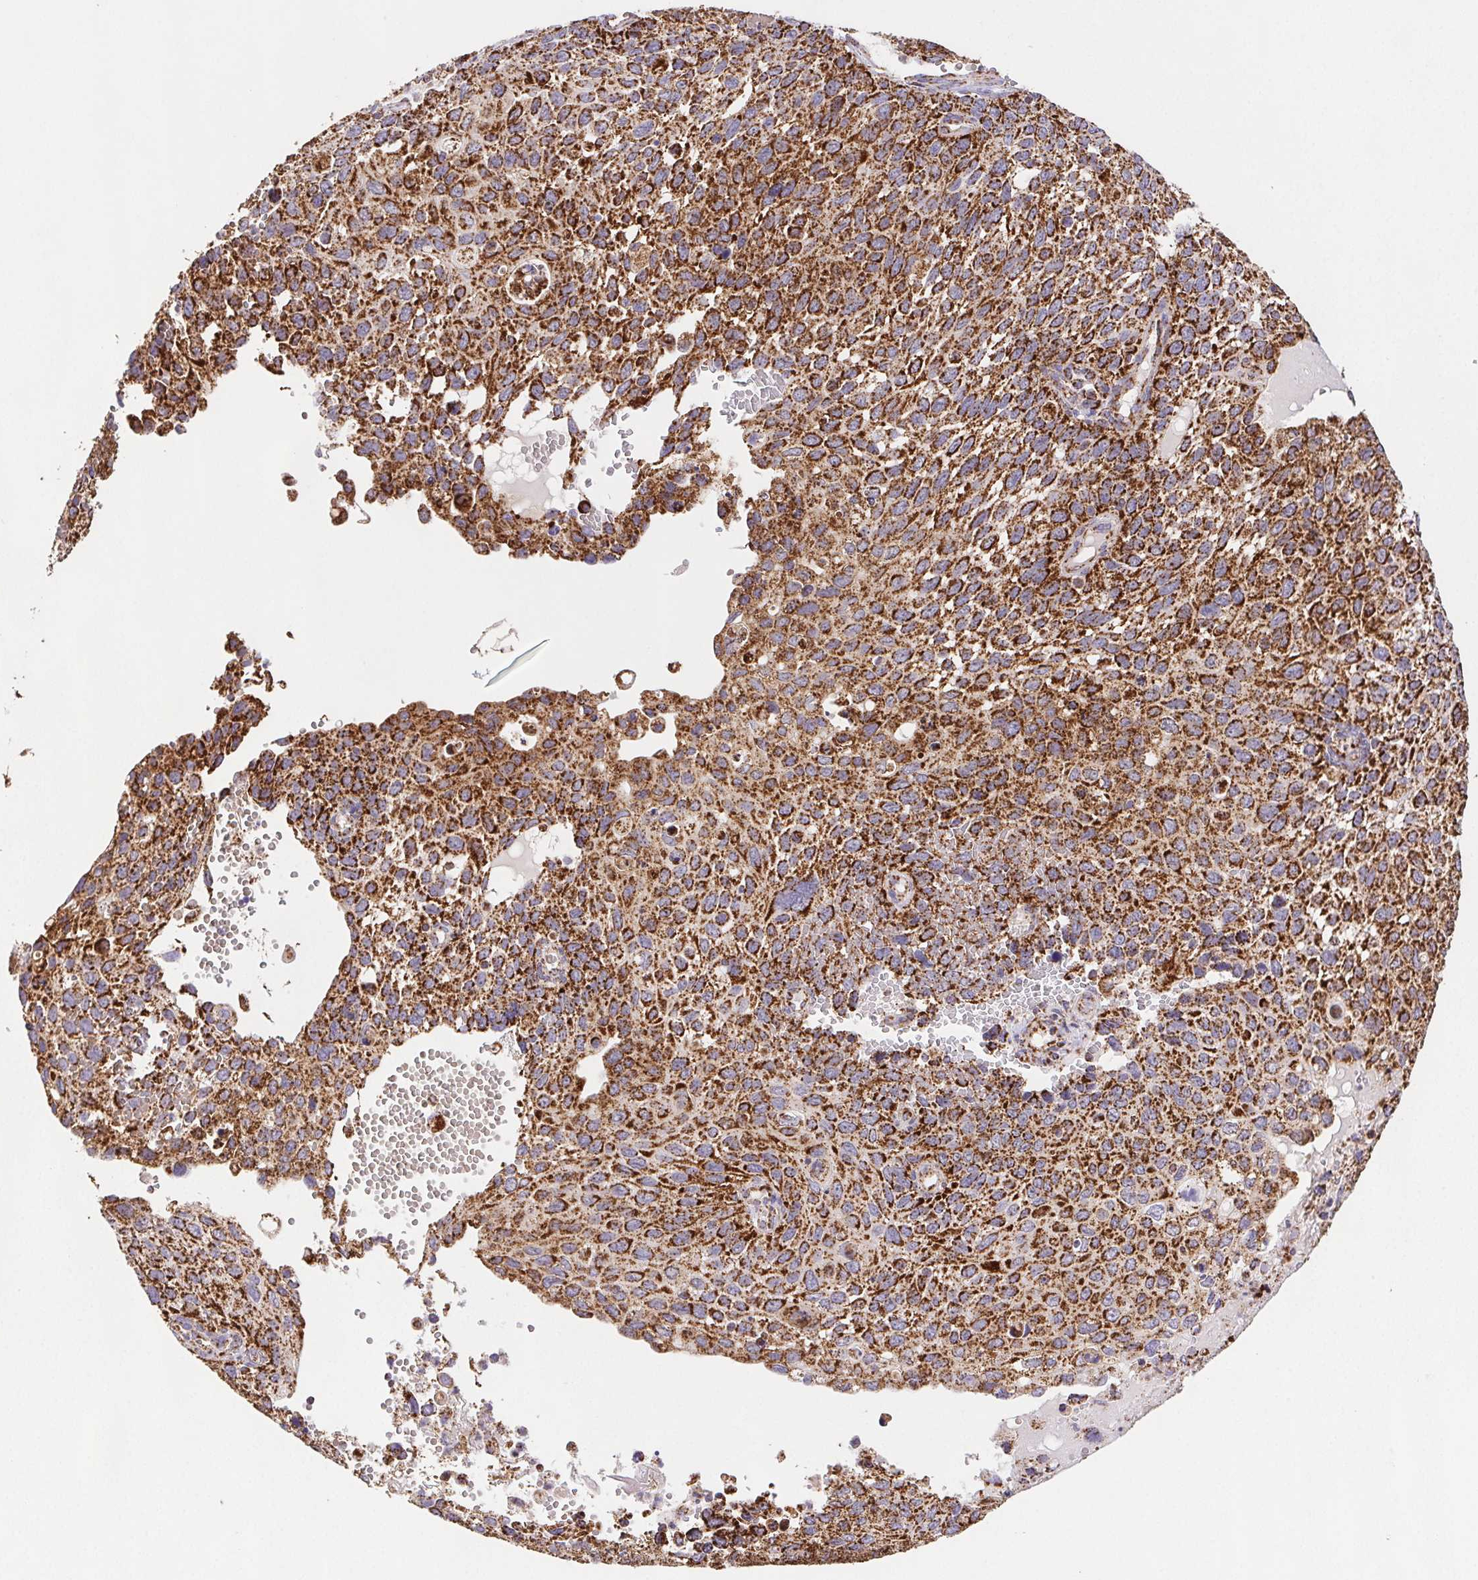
{"staining": {"intensity": "strong", "quantity": ">75%", "location": "cytoplasmic/membranous"}, "tissue": "cervical cancer", "cell_type": "Tumor cells", "image_type": "cancer", "snomed": [{"axis": "morphology", "description": "Squamous cell carcinoma, NOS"}, {"axis": "topography", "description": "Cervix"}], "caption": "Immunohistochemical staining of human squamous cell carcinoma (cervical) demonstrates strong cytoplasmic/membranous protein expression in approximately >75% of tumor cells. (brown staining indicates protein expression, while blue staining denotes nuclei).", "gene": "NIPSNAP2", "patient": {"sex": "female", "age": 70}}